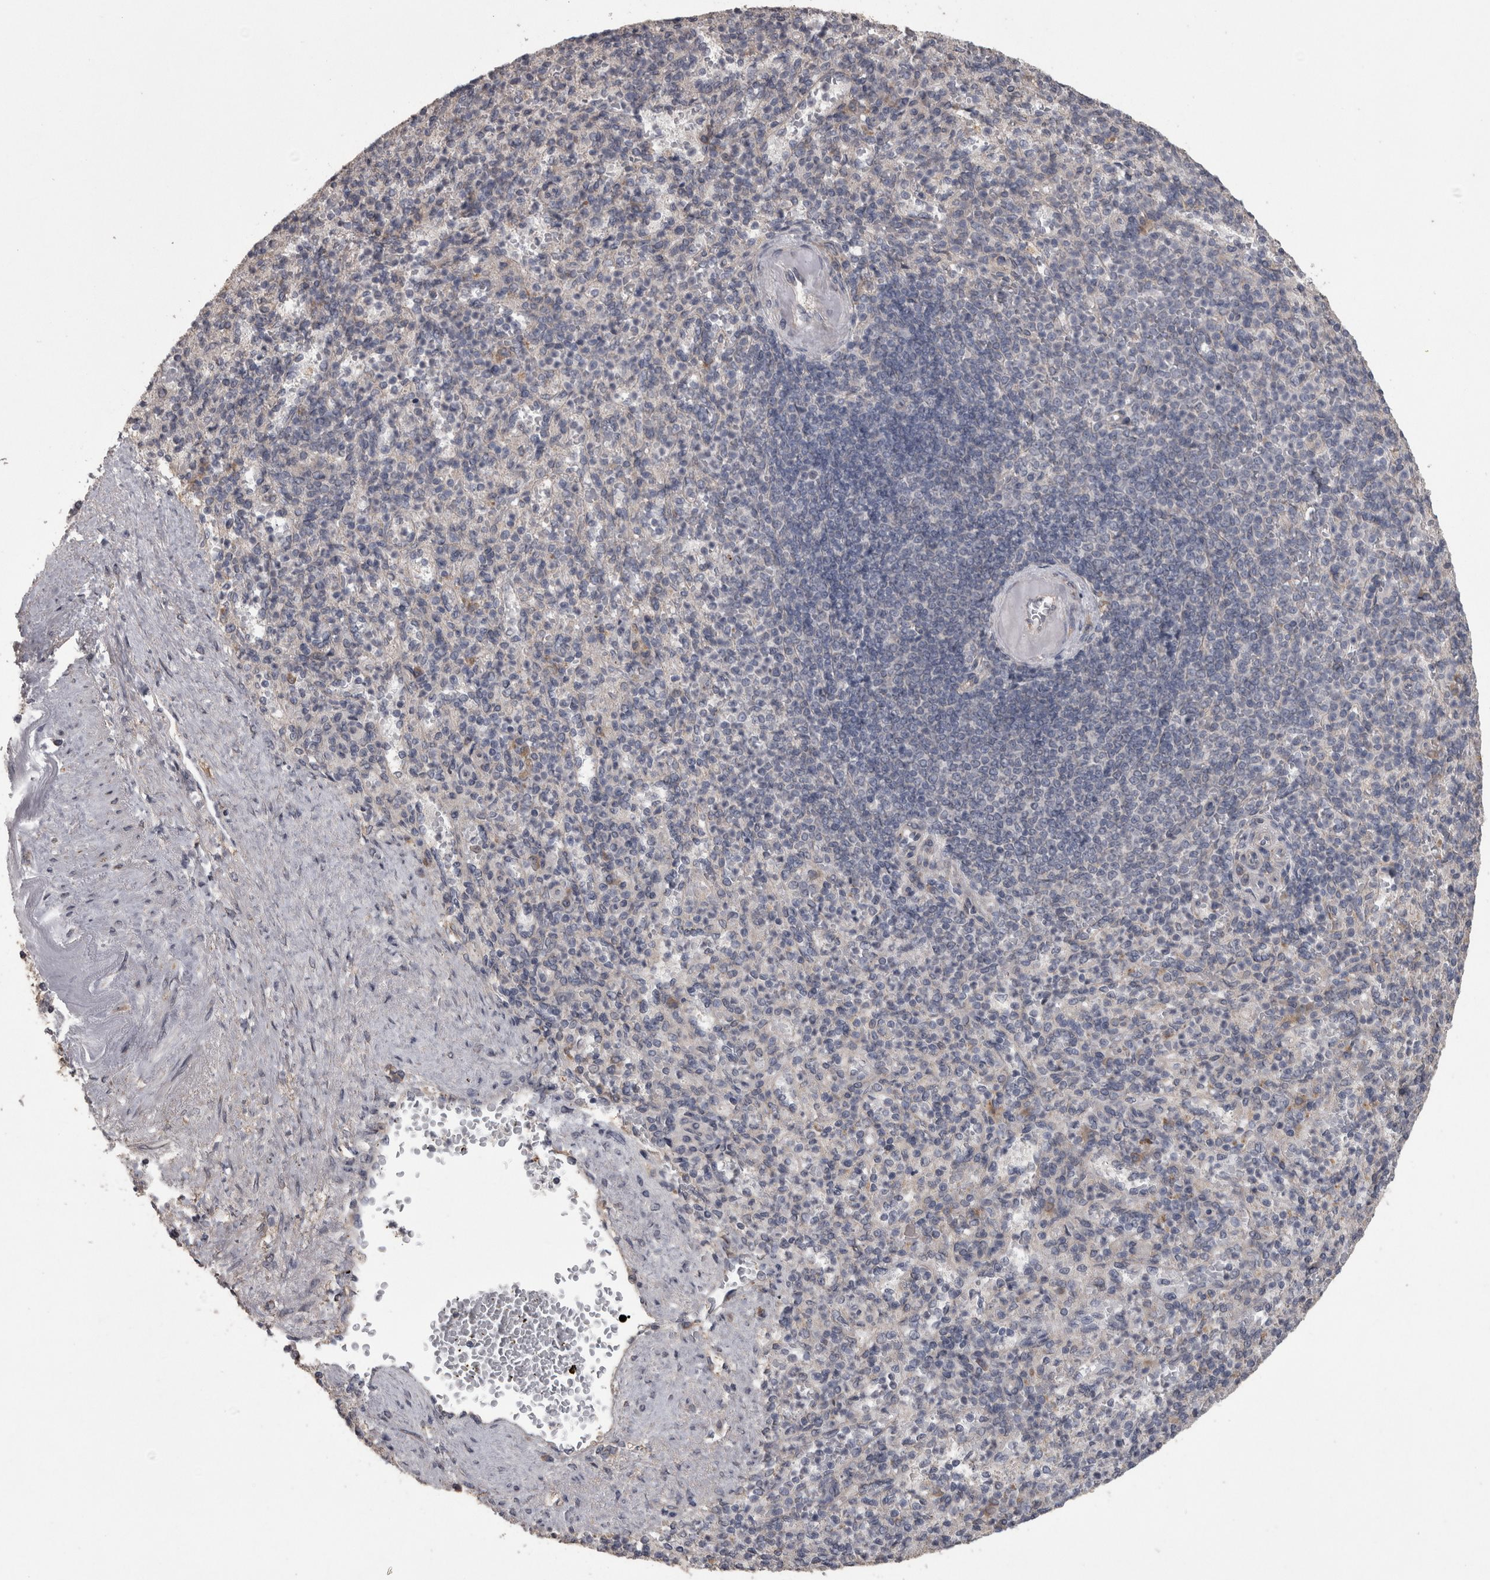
{"staining": {"intensity": "negative", "quantity": "none", "location": "none"}, "tissue": "spleen", "cell_type": "Cells in red pulp", "image_type": "normal", "snomed": [{"axis": "morphology", "description": "Normal tissue, NOS"}, {"axis": "topography", "description": "Spleen"}], "caption": "The IHC image has no significant staining in cells in red pulp of spleen. (Brightfield microscopy of DAB immunohistochemistry at high magnification).", "gene": "RAB29", "patient": {"sex": "female", "age": 74}}